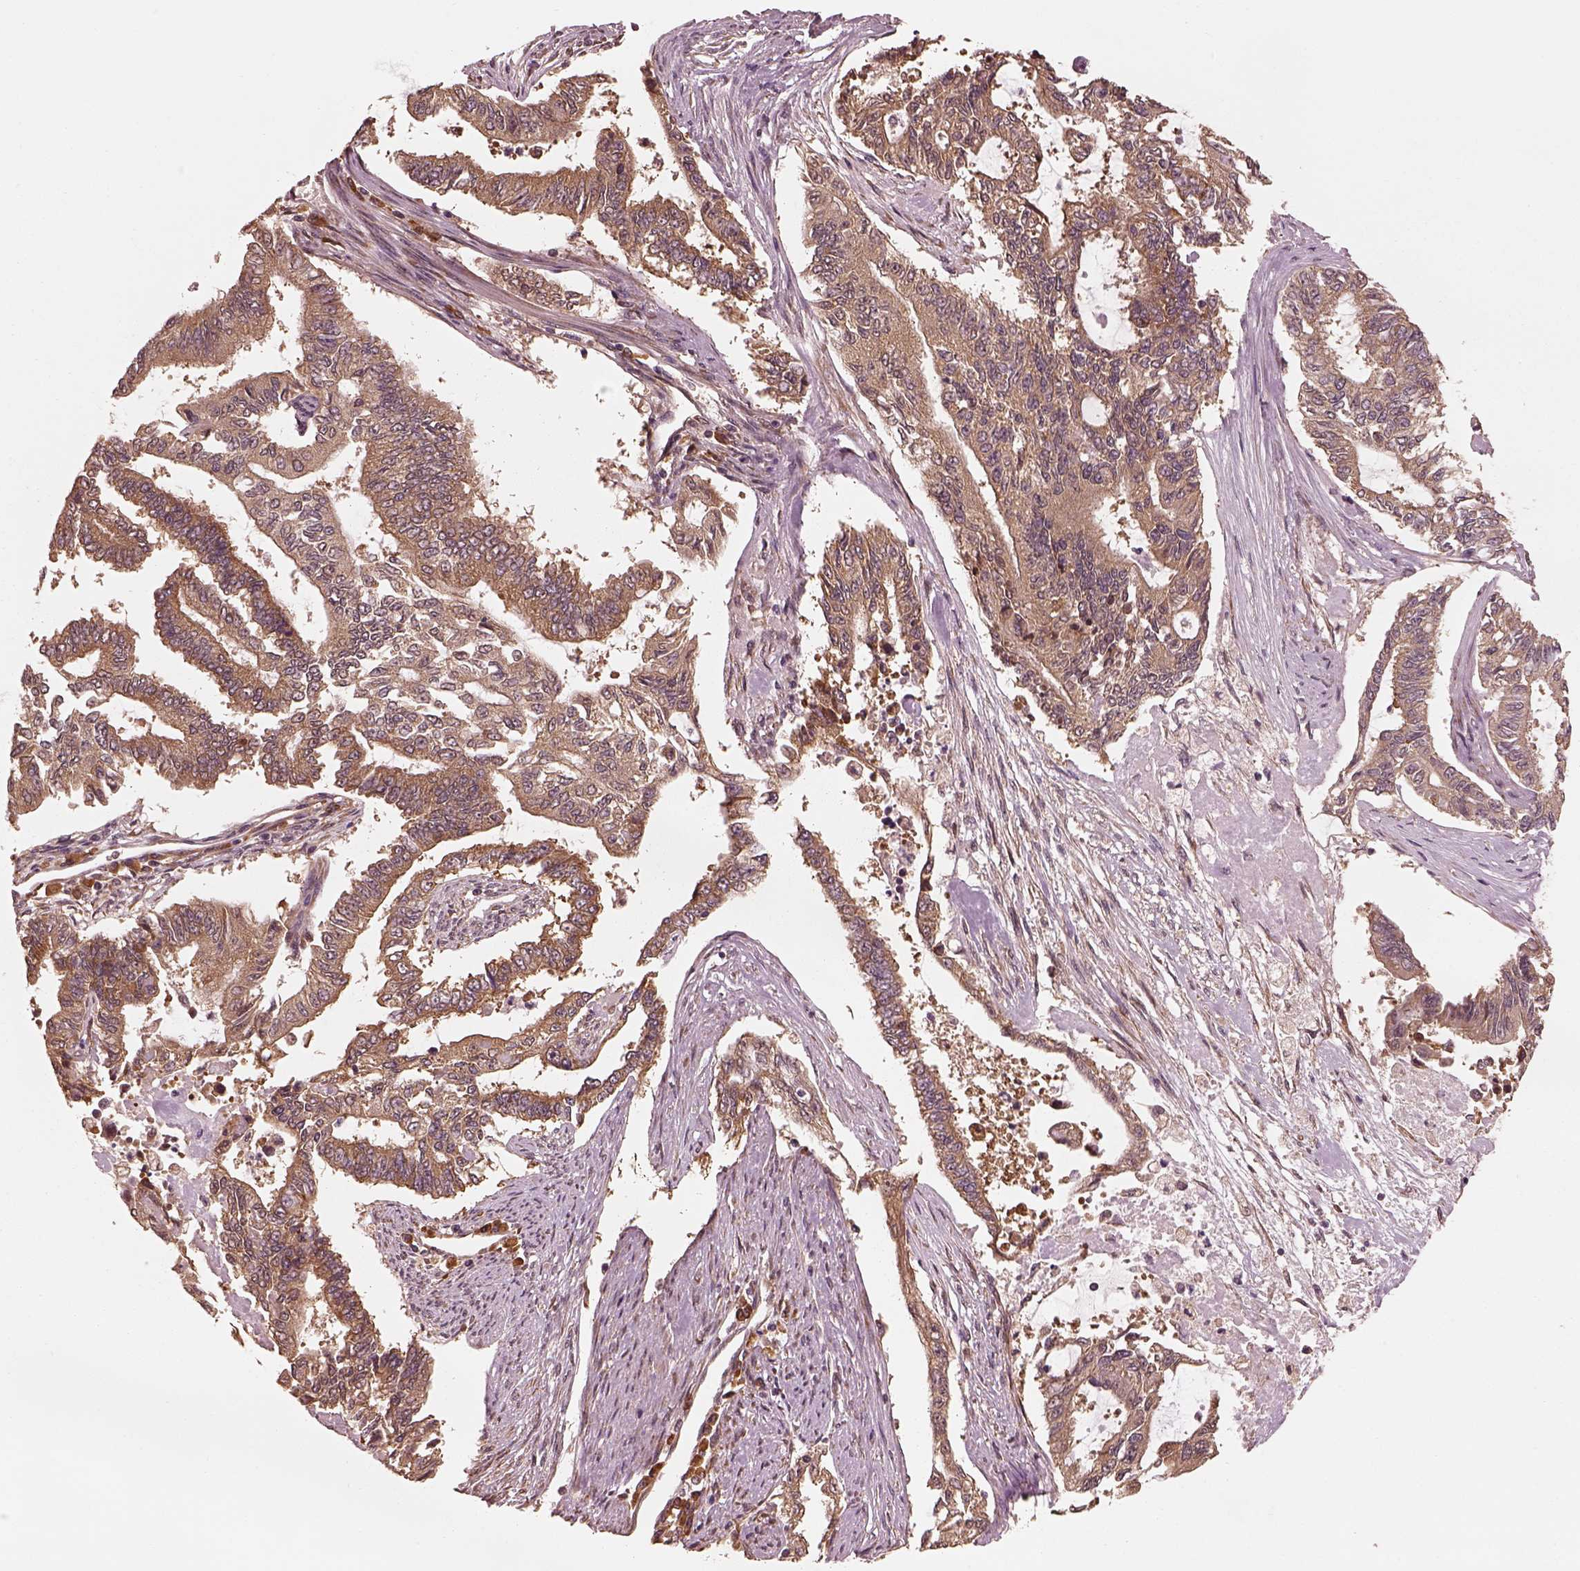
{"staining": {"intensity": "moderate", "quantity": ">75%", "location": "cytoplasmic/membranous"}, "tissue": "endometrial cancer", "cell_type": "Tumor cells", "image_type": "cancer", "snomed": [{"axis": "morphology", "description": "Adenocarcinoma, NOS"}, {"axis": "topography", "description": "Uterus"}], "caption": "Immunohistochemistry (IHC) of endometrial cancer (adenocarcinoma) exhibits medium levels of moderate cytoplasmic/membranous positivity in approximately >75% of tumor cells. (IHC, brightfield microscopy, high magnification).", "gene": "RPS5", "patient": {"sex": "female", "age": 59}}